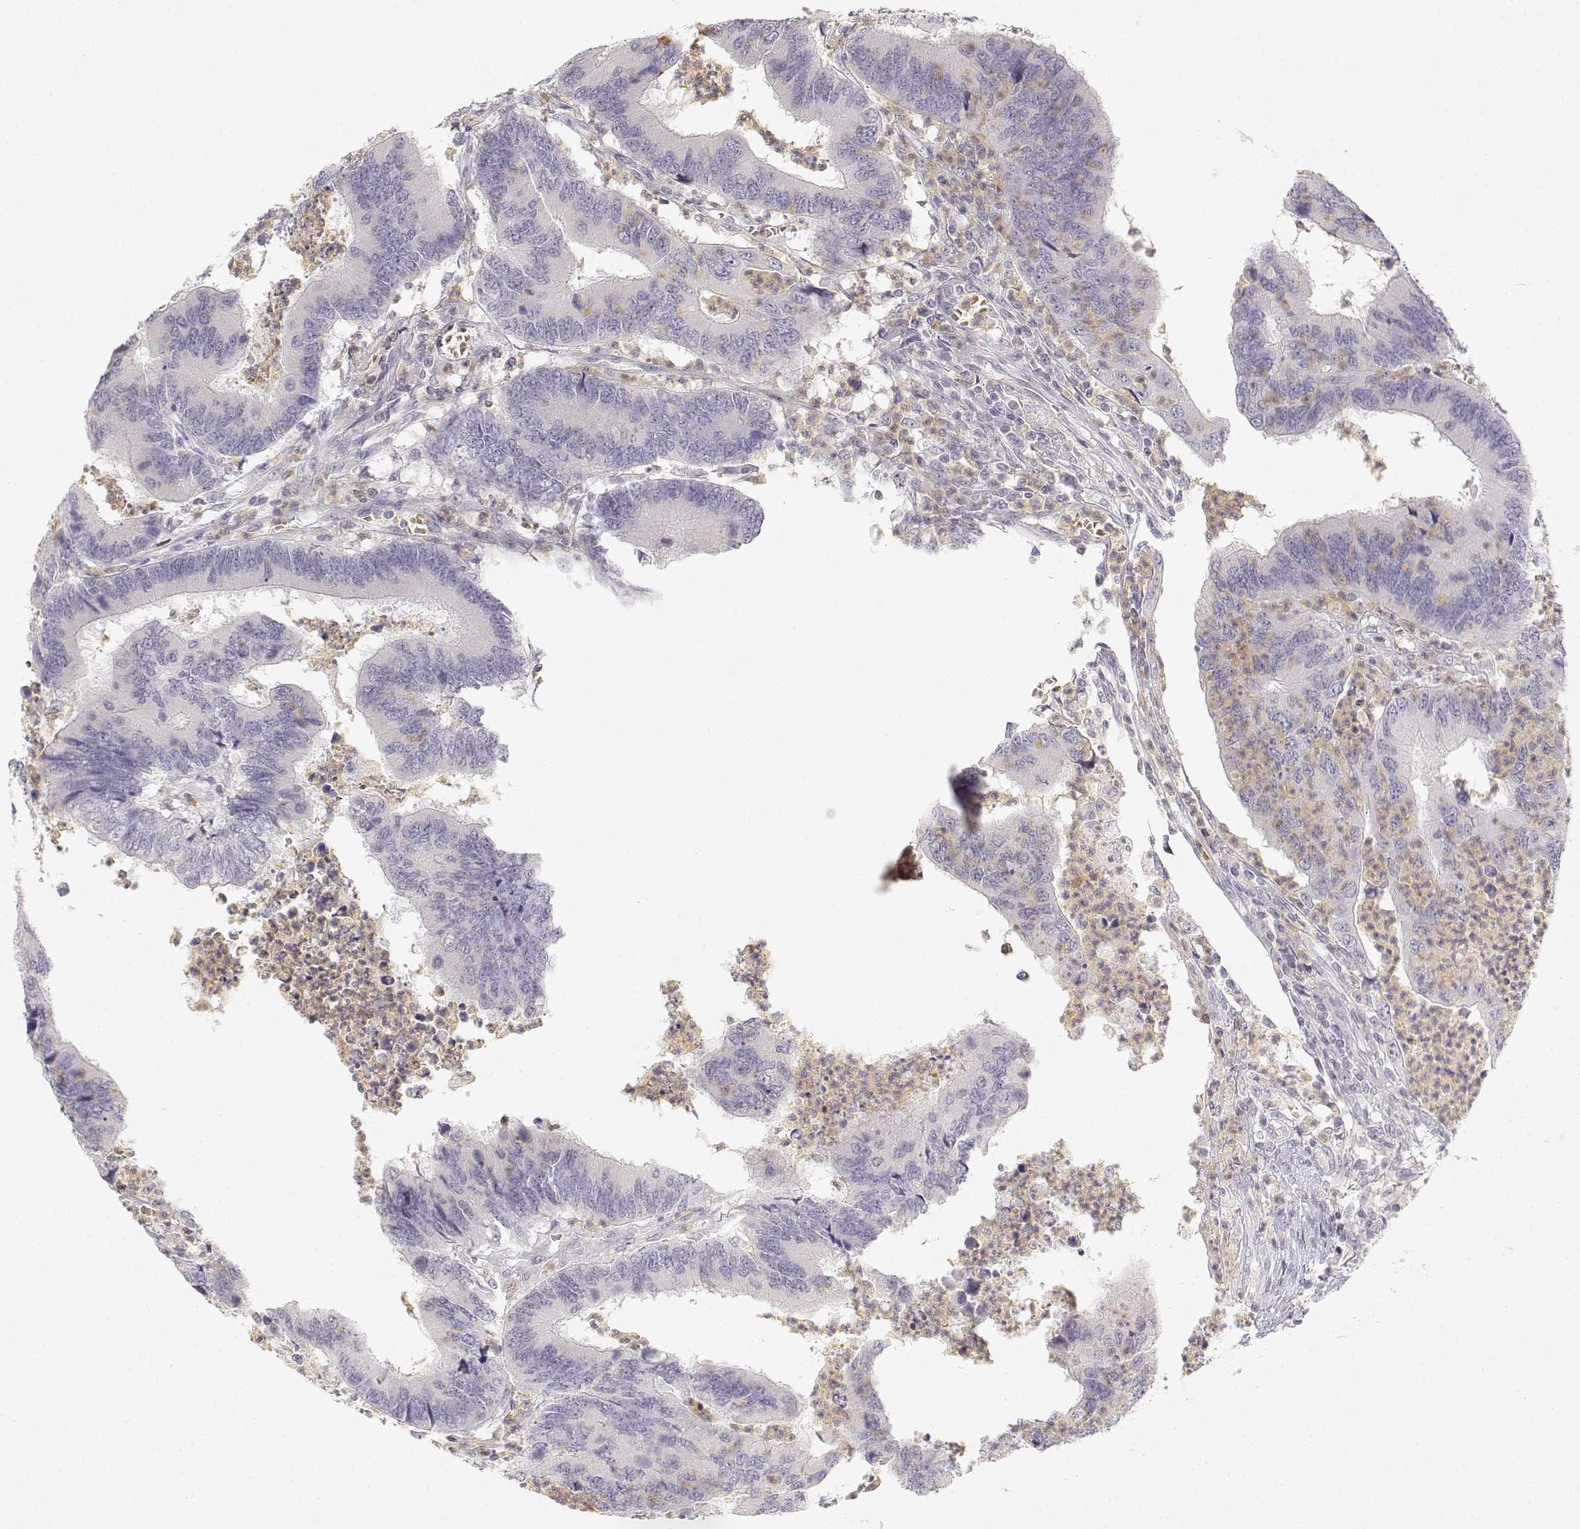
{"staining": {"intensity": "negative", "quantity": "none", "location": "none"}, "tissue": "colorectal cancer", "cell_type": "Tumor cells", "image_type": "cancer", "snomed": [{"axis": "morphology", "description": "Adenocarcinoma, NOS"}, {"axis": "topography", "description": "Colon"}], "caption": "Colorectal cancer (adenocarcinoma) was stained to show a protein in brown. There is no significant positivity in tumor cells.", "gene": "GLIPR1L2", "patient": {"sex": "female", "age": 67}}